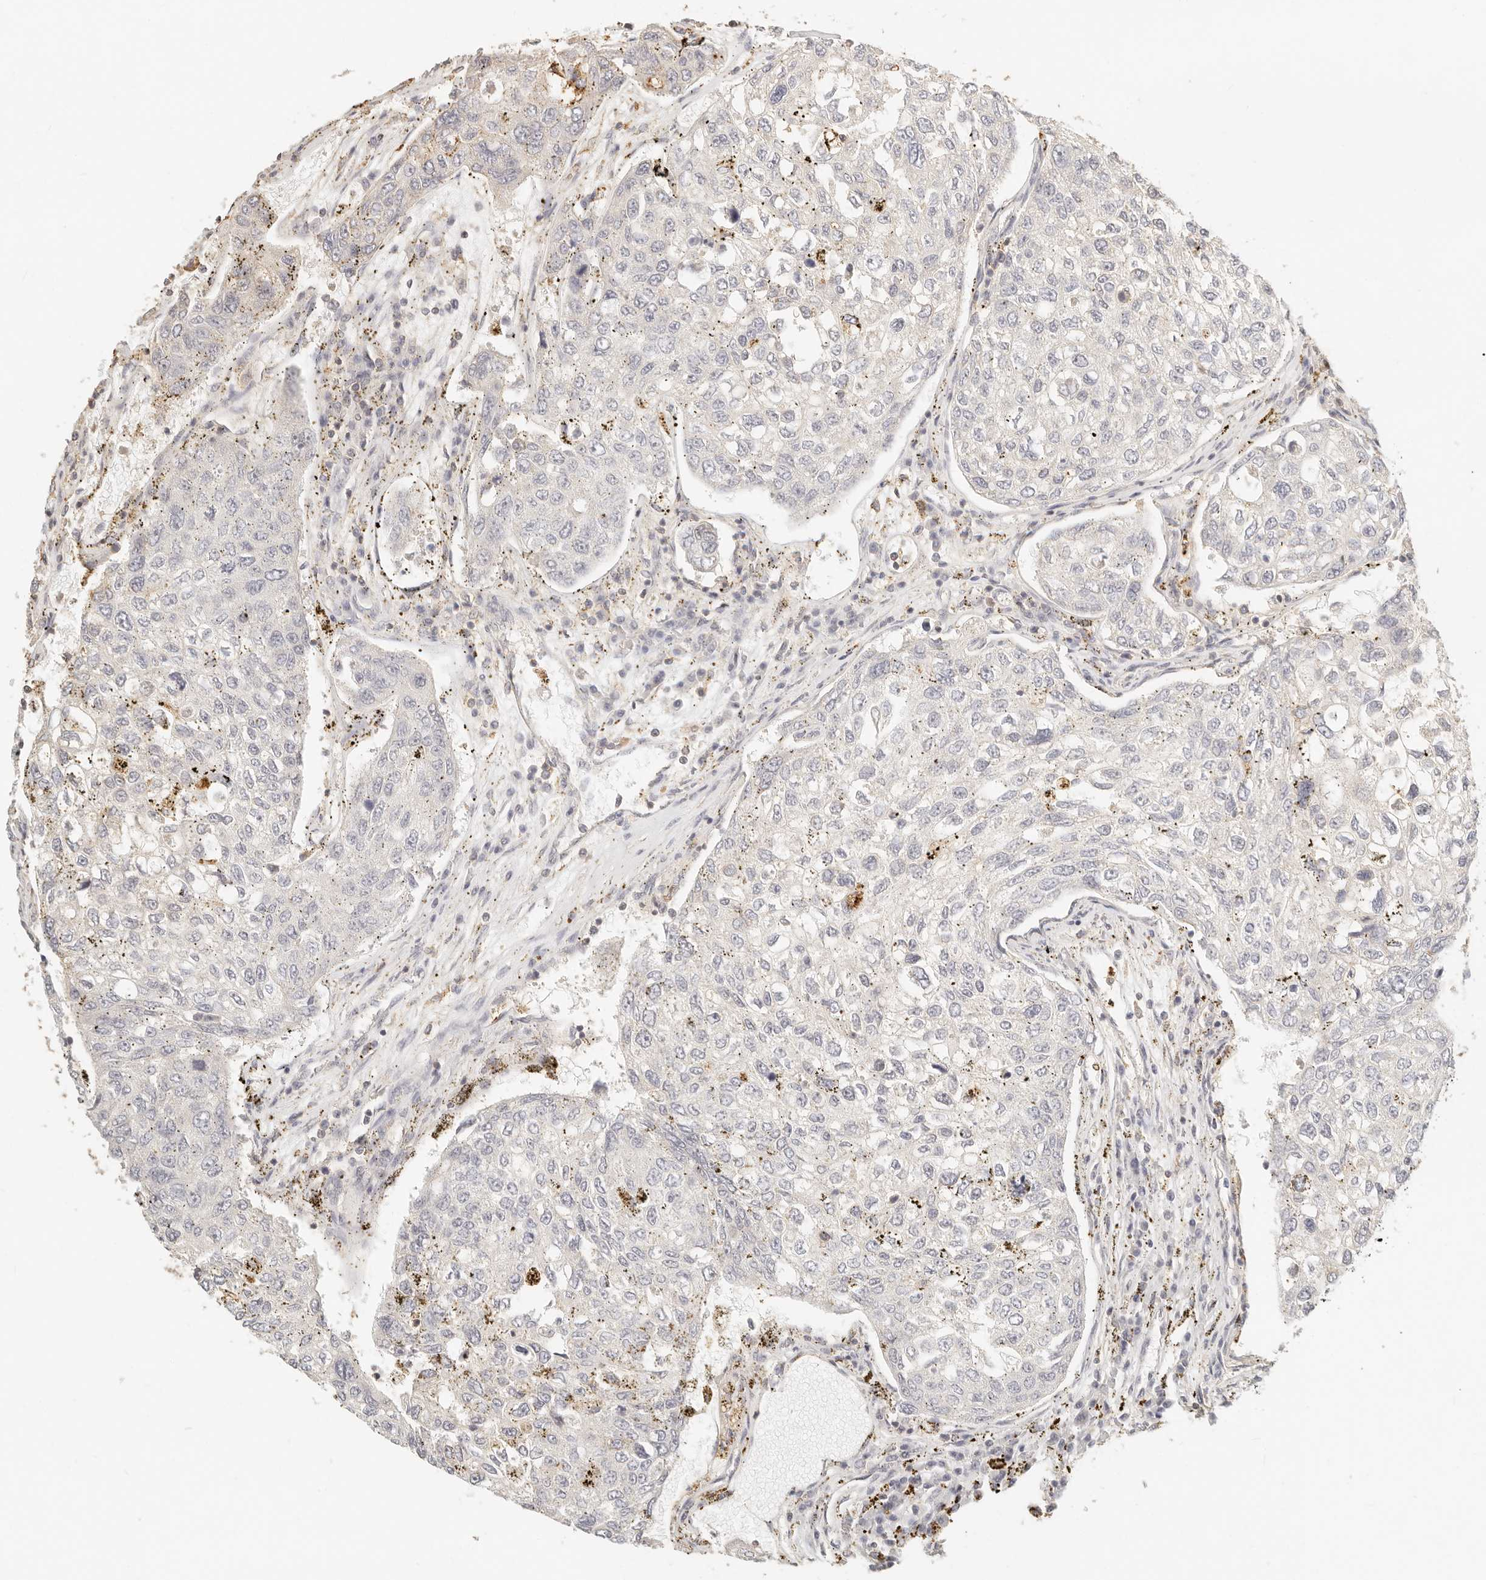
{"staining": {"intensity": "negative", "quantity": "none", "location": "none"}, "tissue": "urothelial cancer", "cell_type": "Tumor cells", "image_type": "cancer", "snomed": [{"axis": "morphology", "description": "Urothelial carcinoma, High grade"}, {"axis": "topography", "description": "Lymph node"}, {"axis": "topography", "description": "Urinary bladder"}], "caption": "This photomicrograph is of high-grade urothelial carcinoma stained with IHC to label a protein in brown with the nuclei are counter-stained blue. There is no positivity in tumor cells.", "gene": "CNMD", "patient": {"sex": "male", "age": 51}}